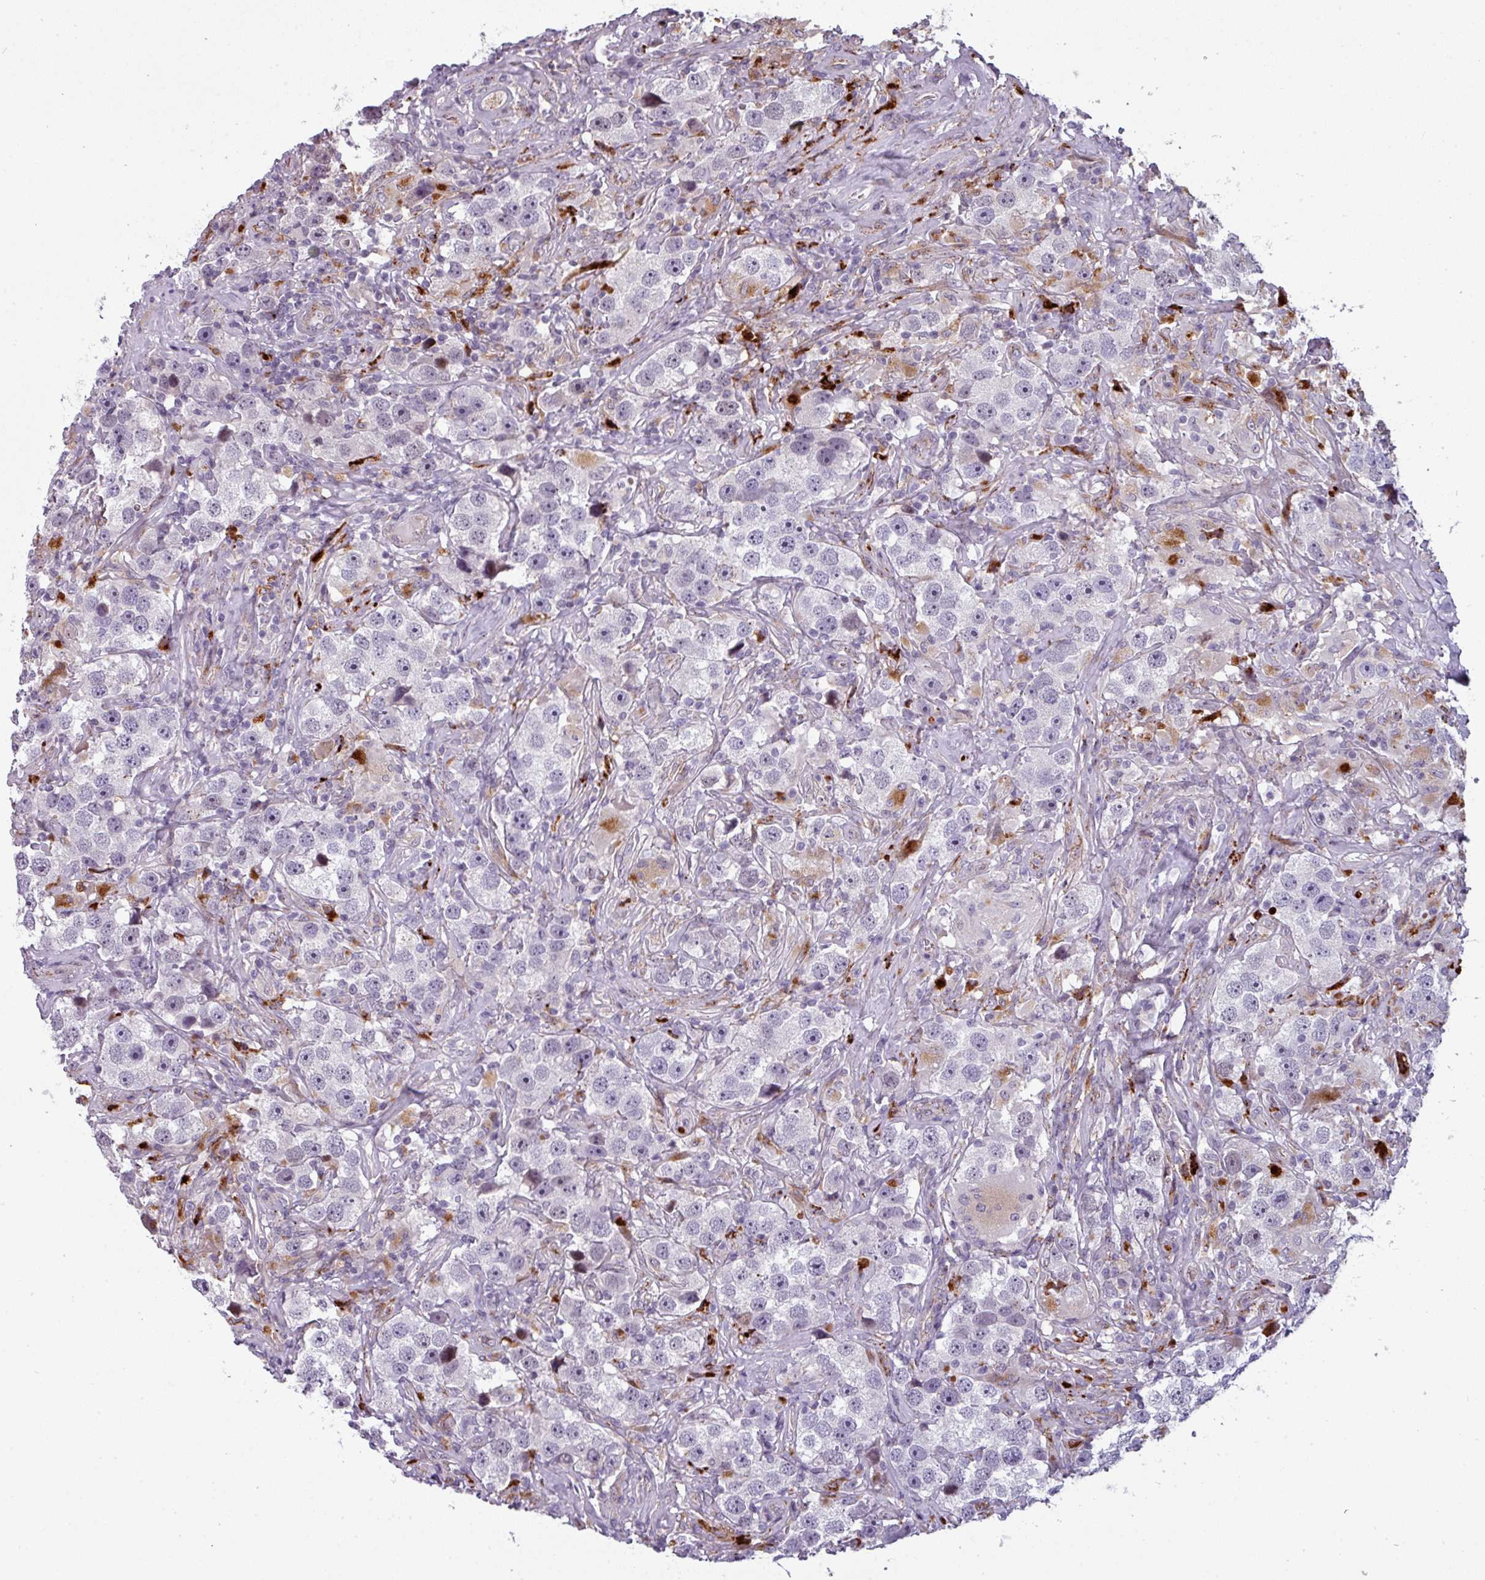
{"staining": {"intensity": "negative", "quantity": "none", "location": "none"}, "tissue": "testis cancer", "cell_type": "Tumor cells", "image_type": "cancer", "snomed": [{"axis": "morphology", "description": "Seminoma, NOS"}, {"axis": "topography", "description": "Testis"}], "caption": "DAB immunohistochemical staining of human testis cancer (seminoma) exhibits no significant staining in tumor cells.", "gene": "TMEFF1", "patient": {"sex": "male", "age": 49}}